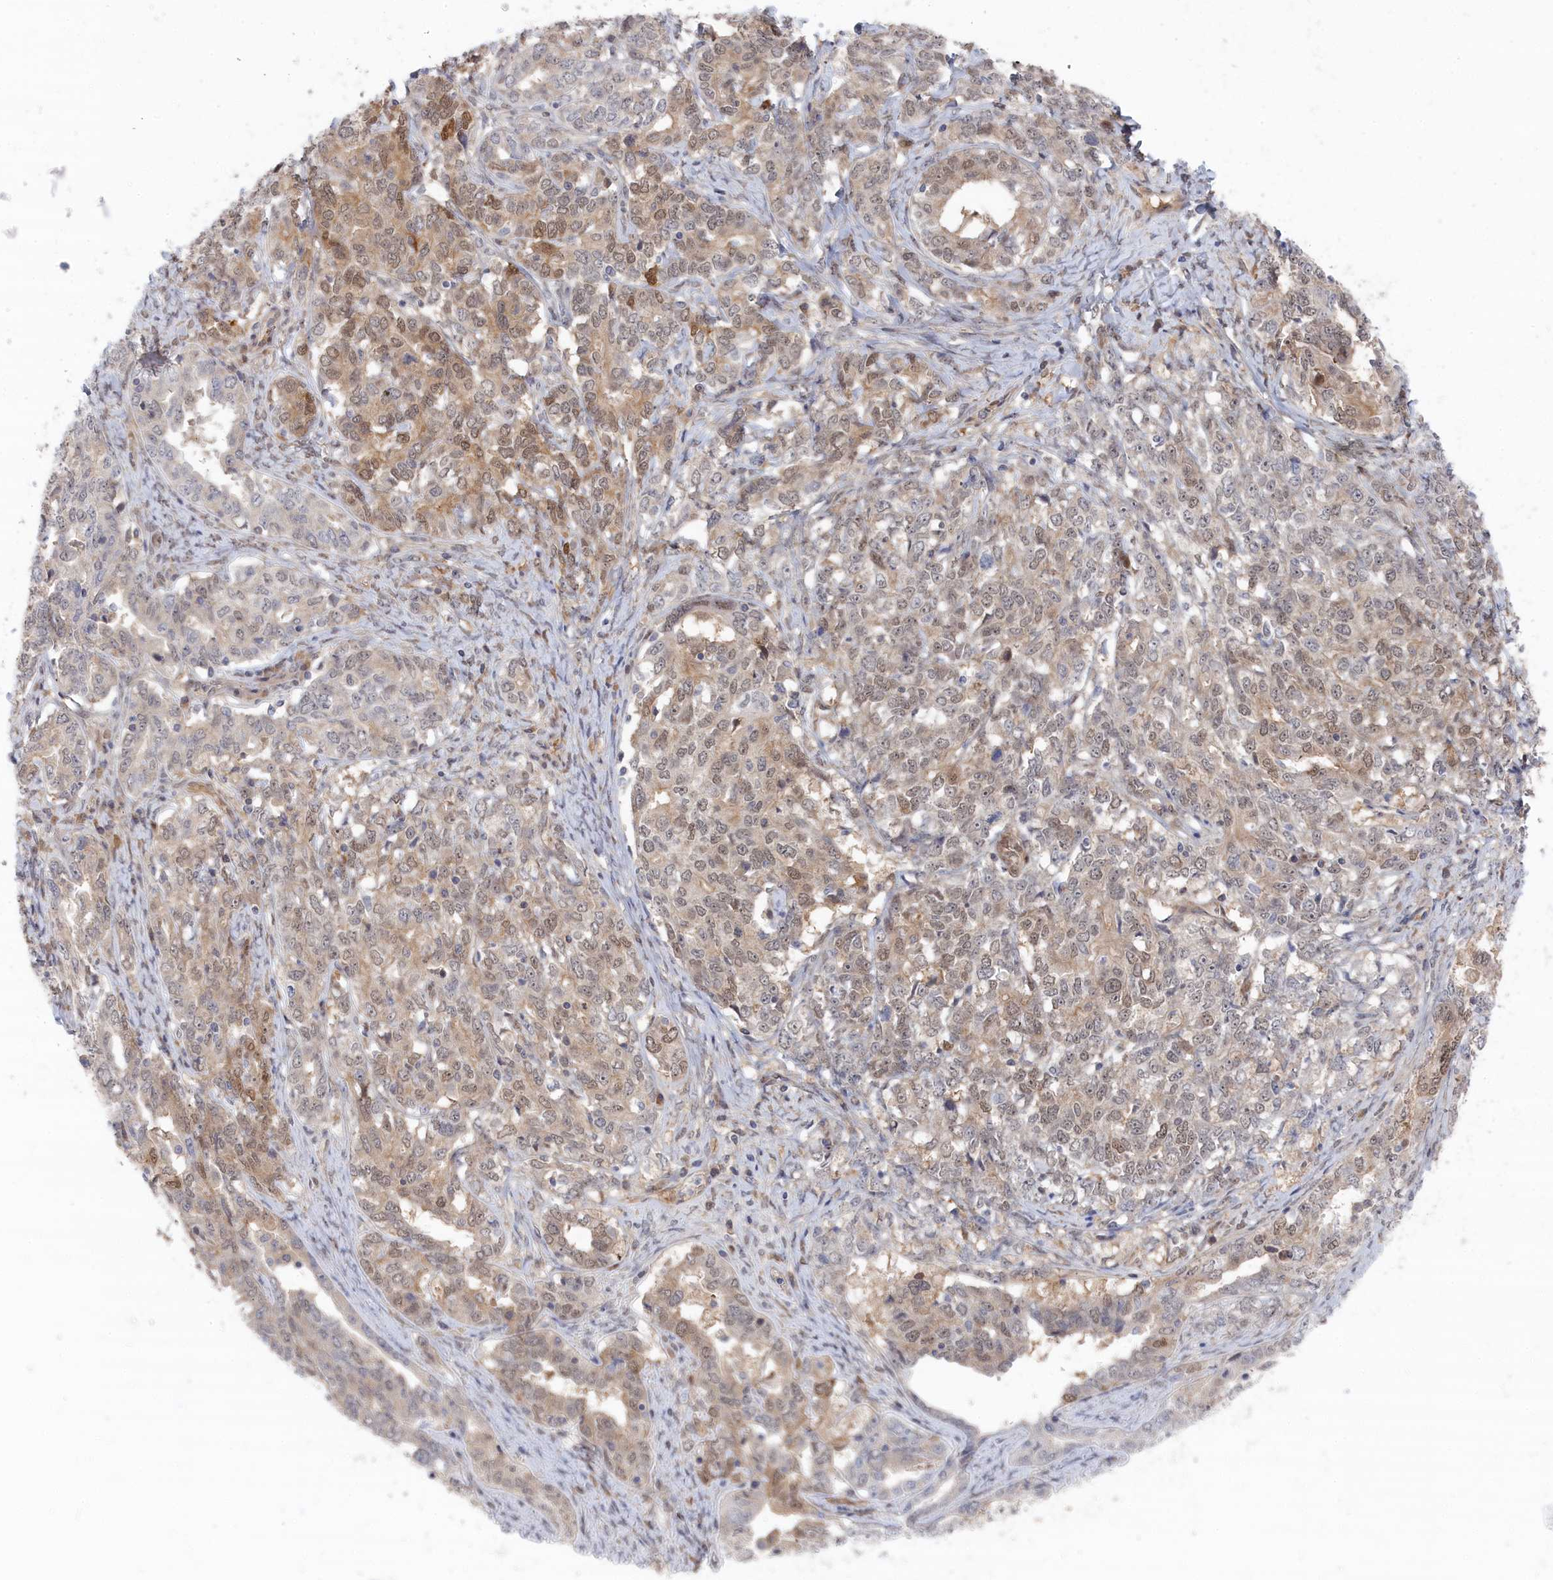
{"staining": {"intensity": "moderate", "quantity": "25%-75%", "location": "cytoplasmic/membranous,nuclear"}, "tissue": "ovarian cancer", "cell_type": "Tumor cells", "image_type": "cancer", "snomed": [{"axis": "morphology", "description": "Carcinoma, endometroid"}, {"axis": "topography", "description": "Ovary"}], "caption": "Protein staining of ovarian cancer (endometroid carcinoma) tissue exhibits moderate cytoplasmic/membranous and nuclear expression in approximately 25%-75% of tumor cells.", "gene": "IRGQ", "patient": {"sex": "female", "age": 62}}